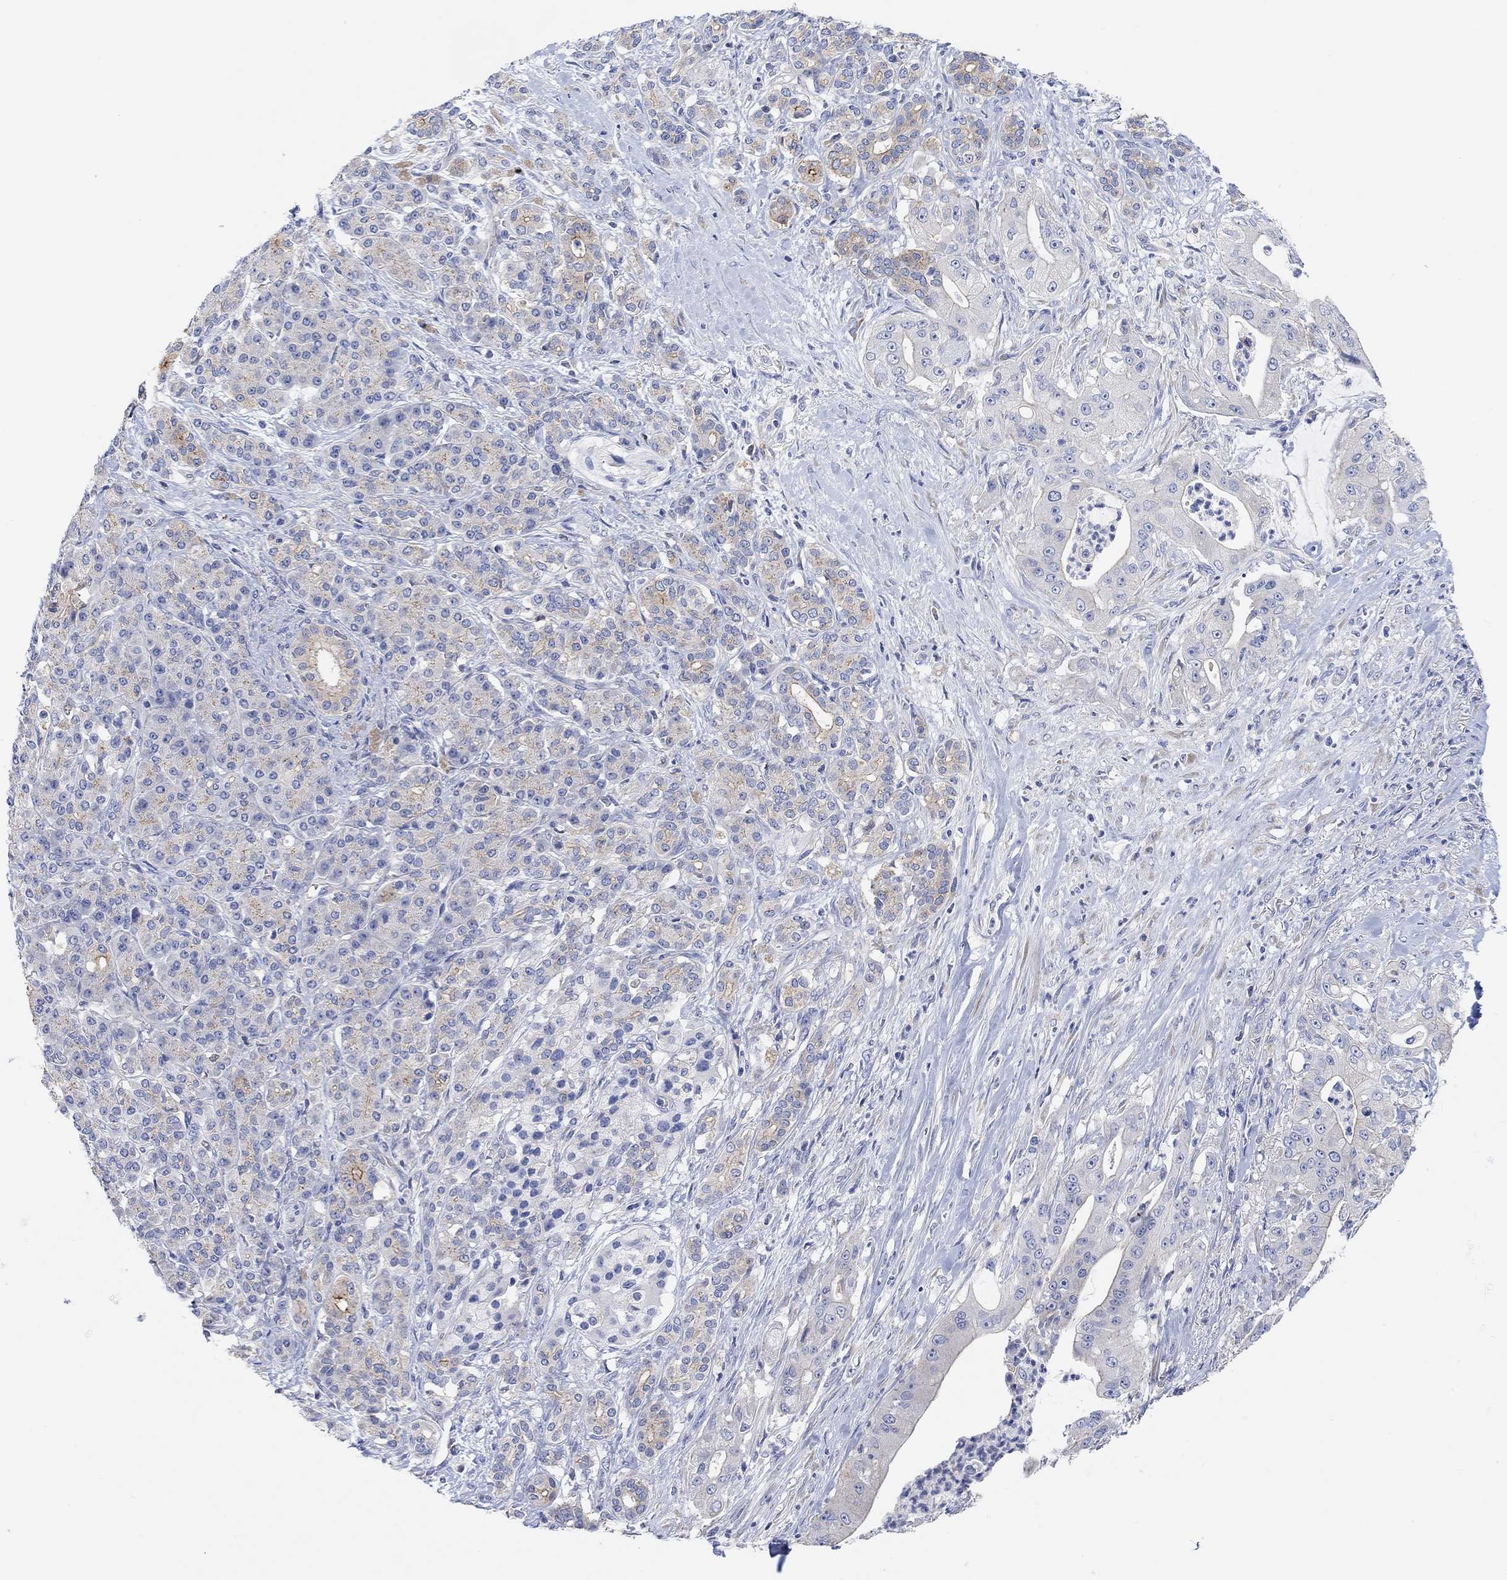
{"staining": {"intensity": "moderate", "quantity": "<25%", "location": "cytoplasmic/membranous"}, "tissue": "pancreatic cancer", "cell_type": "Tumor cells", "image_type": "cancer", "snomed": [{"axis": "morphology", "description": "Normal tissue, NOS"}, {"axis": "morphology", "description": "Inflammation, NOS"}, {"axis": "morphology", "description": "Adenocarcinoma, NOS"}, {"axis": "topography", "description": "Pancreas"}], "caption": "There is low levels of moderate cytoplasmic/membranous positivity in tumor cells of pancreatic cancer (adenocarcinoma), as demonstrated by immunohistochemical staining (brown color).", "gene": "RGS1", "patient": {"sex": "male", "age": 57}}